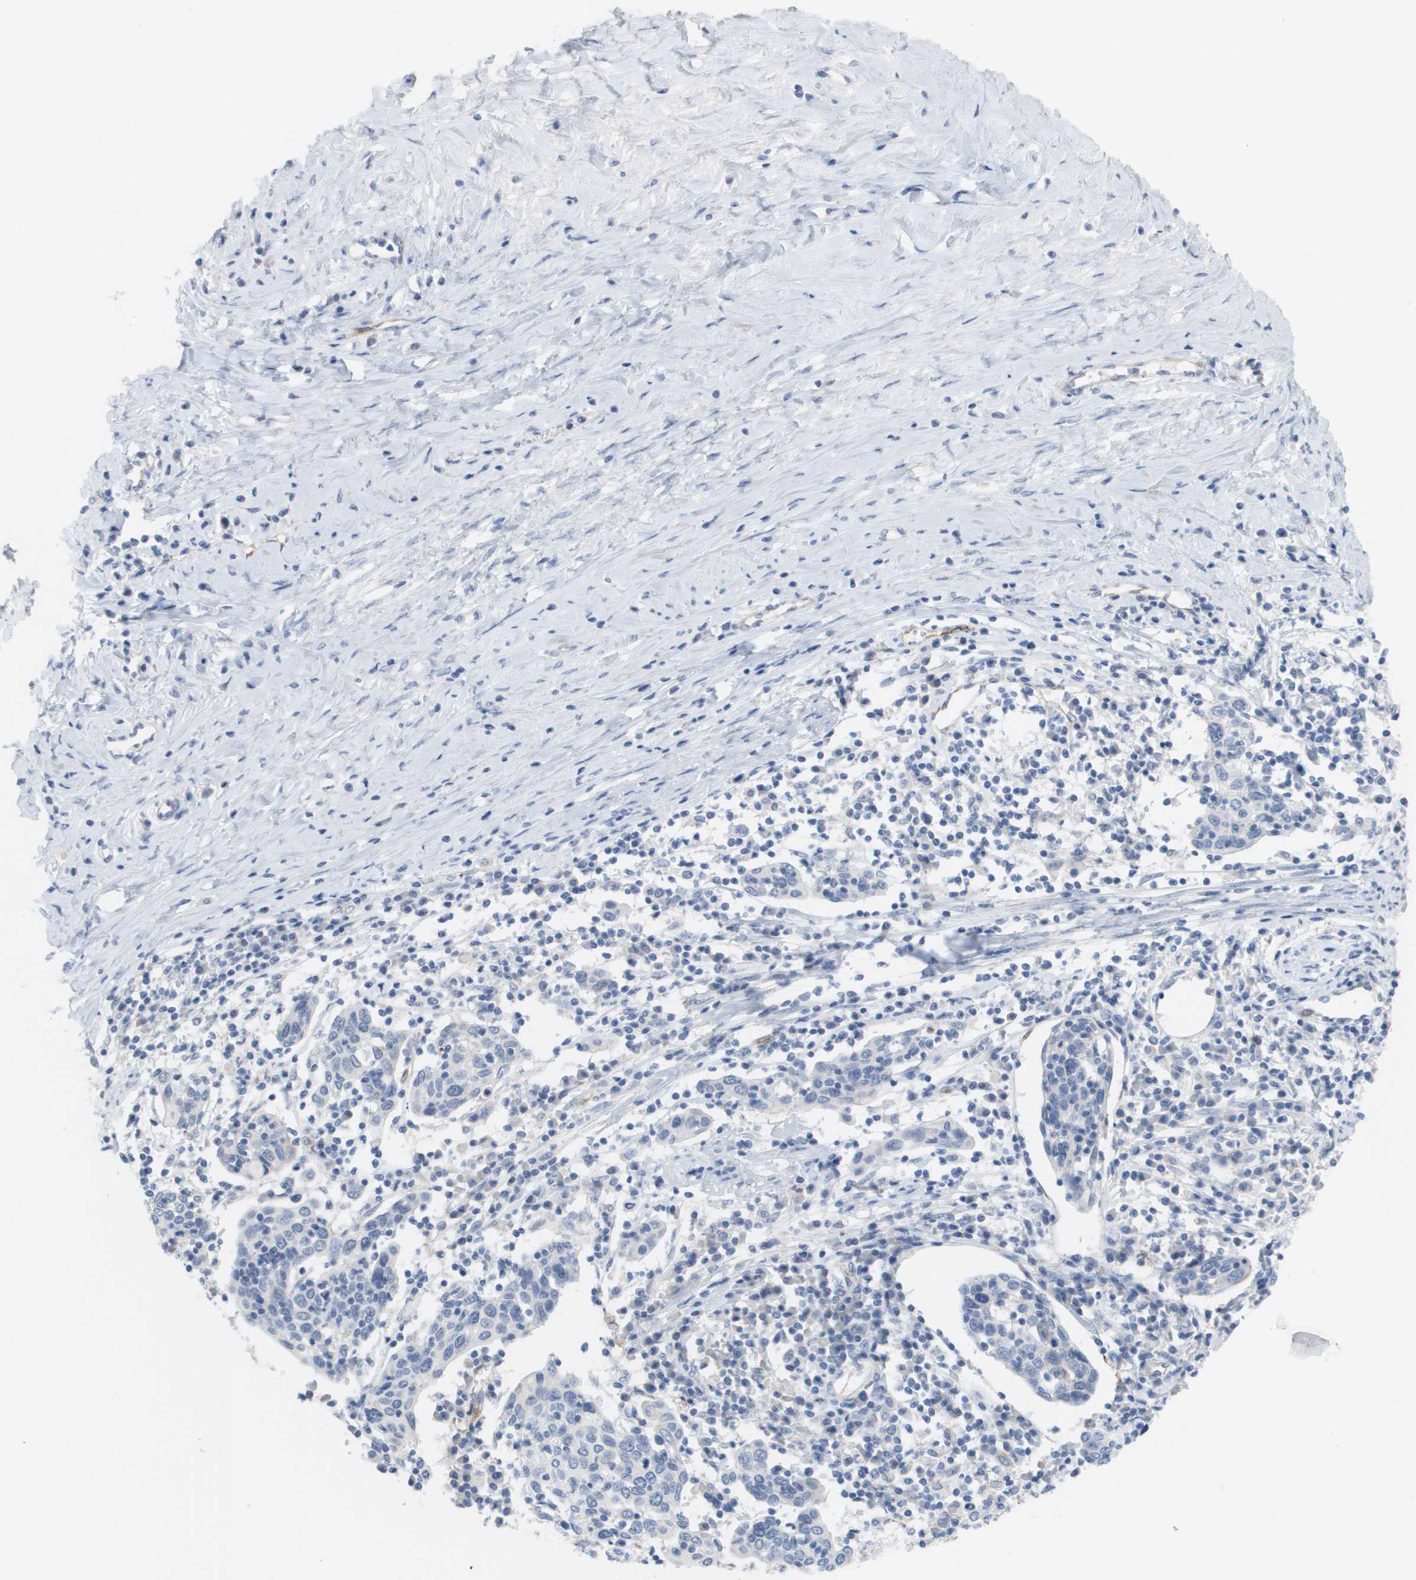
{"staining": {"intensity": "negative", "quantity": "none", "location": "none"}, "tissue": "cervical cancer", "cell_type": "Tumor cells", "image_type": "cancer", "snomed": [{"axis": "morphology", "description": "Squamous cell carcinoma, NOS"}, {"axis": "topography", "description": "Cervix"}], "caption": "Immunohistochemistry micrograph of cervical cancer stained for a protein (brown), which demonstrates no staining in tumor cells.", "gene": "ANGPT2", "patient": {"sex": "female", "age": 40}}